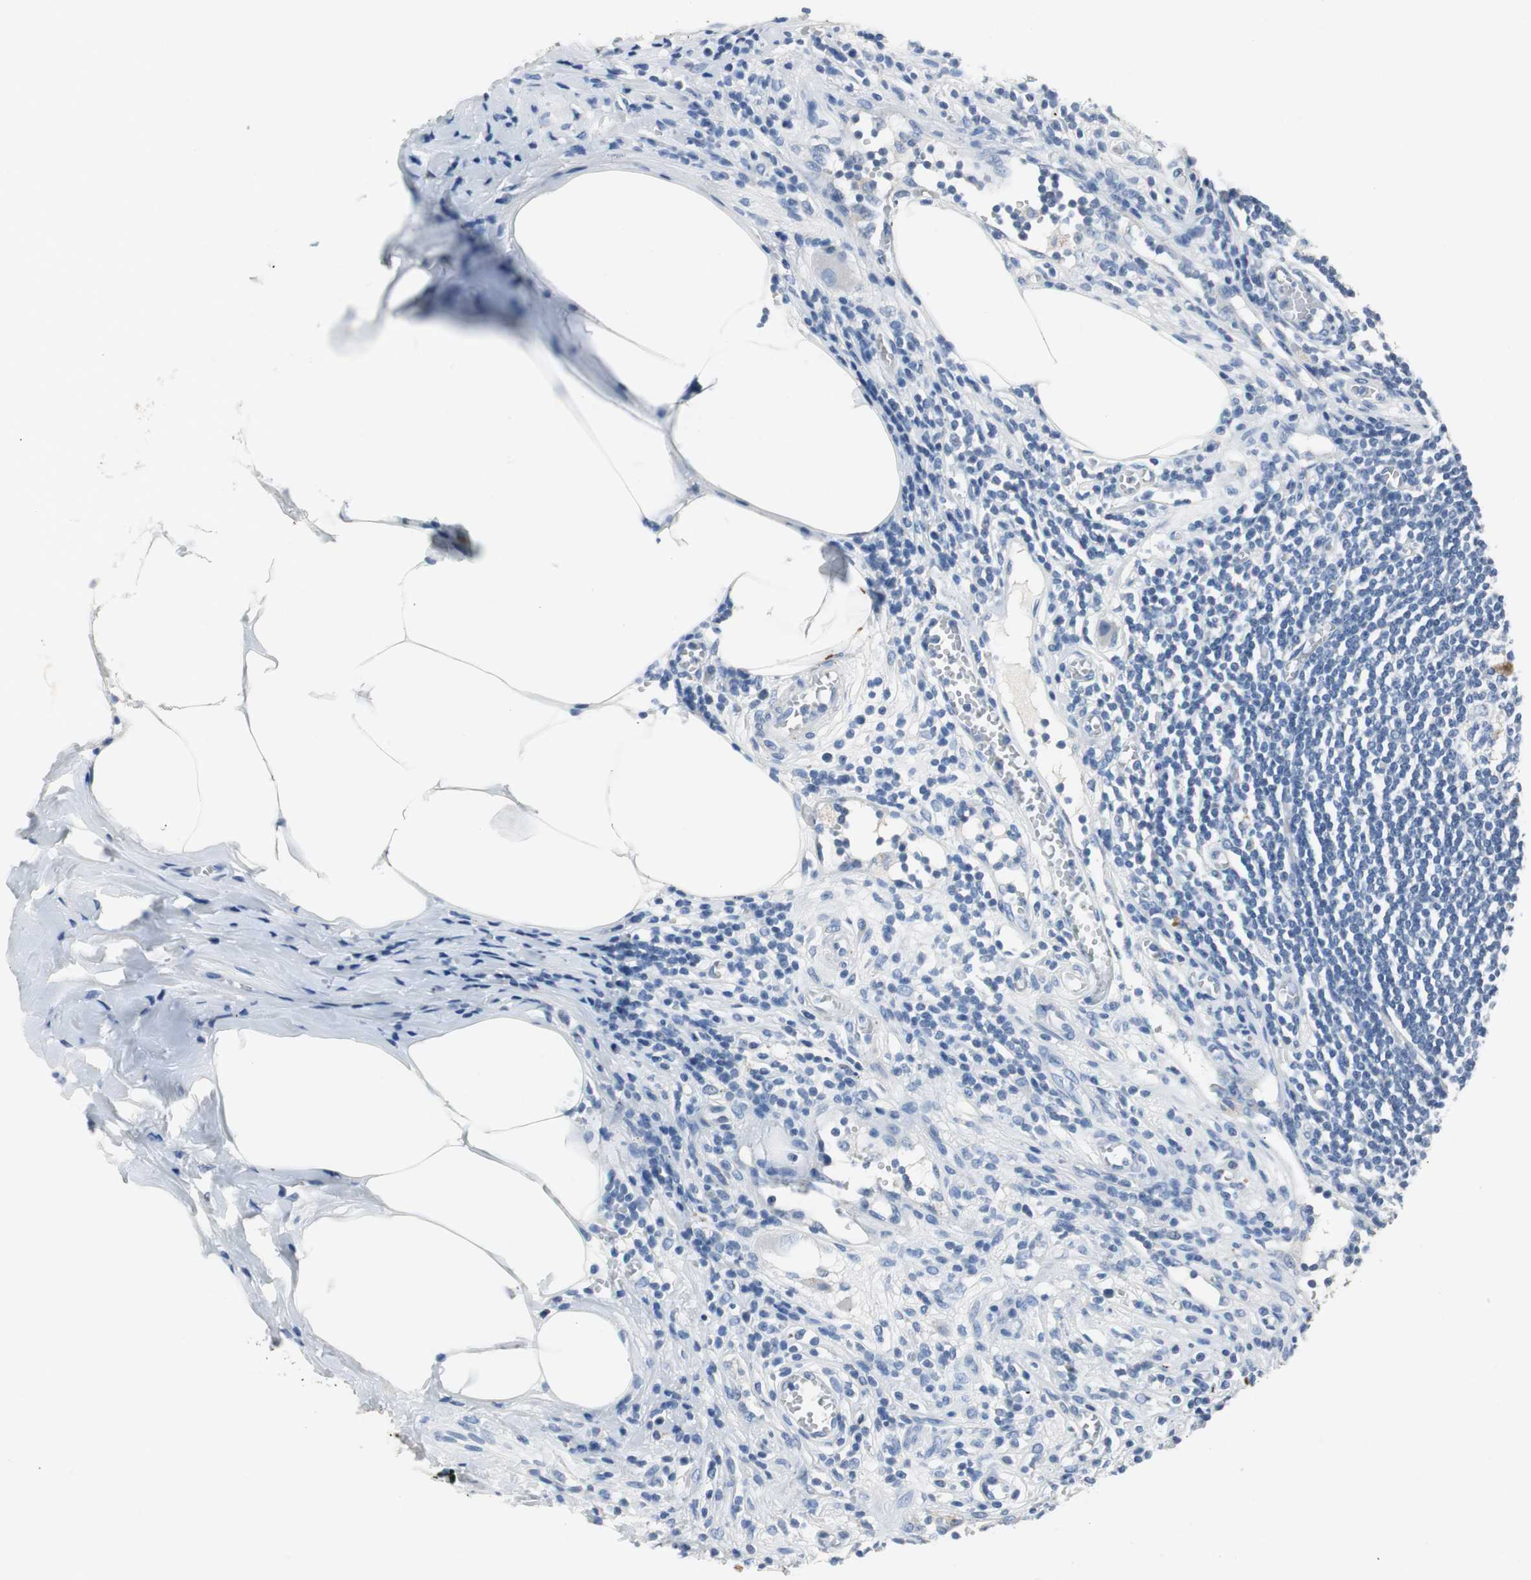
{"staining": {"intensity": "negative", "quantity": "none", "location": "none"}, "tissue": "appendix", "cell_type": "Glandular cells", "image_type": "normal", "snomed": [{"axis": "morphology", "description": "Normal tissue, NOS"}, {"axis": "morphology", "description": "Inflammation, NOS"}, {"axis": "topography", "description": "Appendix"}], "caption": "Immunohistochemistry (IHC) photomicrograph of unremarkable appendix stained for a protein (brown), which reveals no expression in glandular cells. Nuclei are stained in blue.", "gene": "LRP2", "patient": {"sex": "male", "age": 46}}